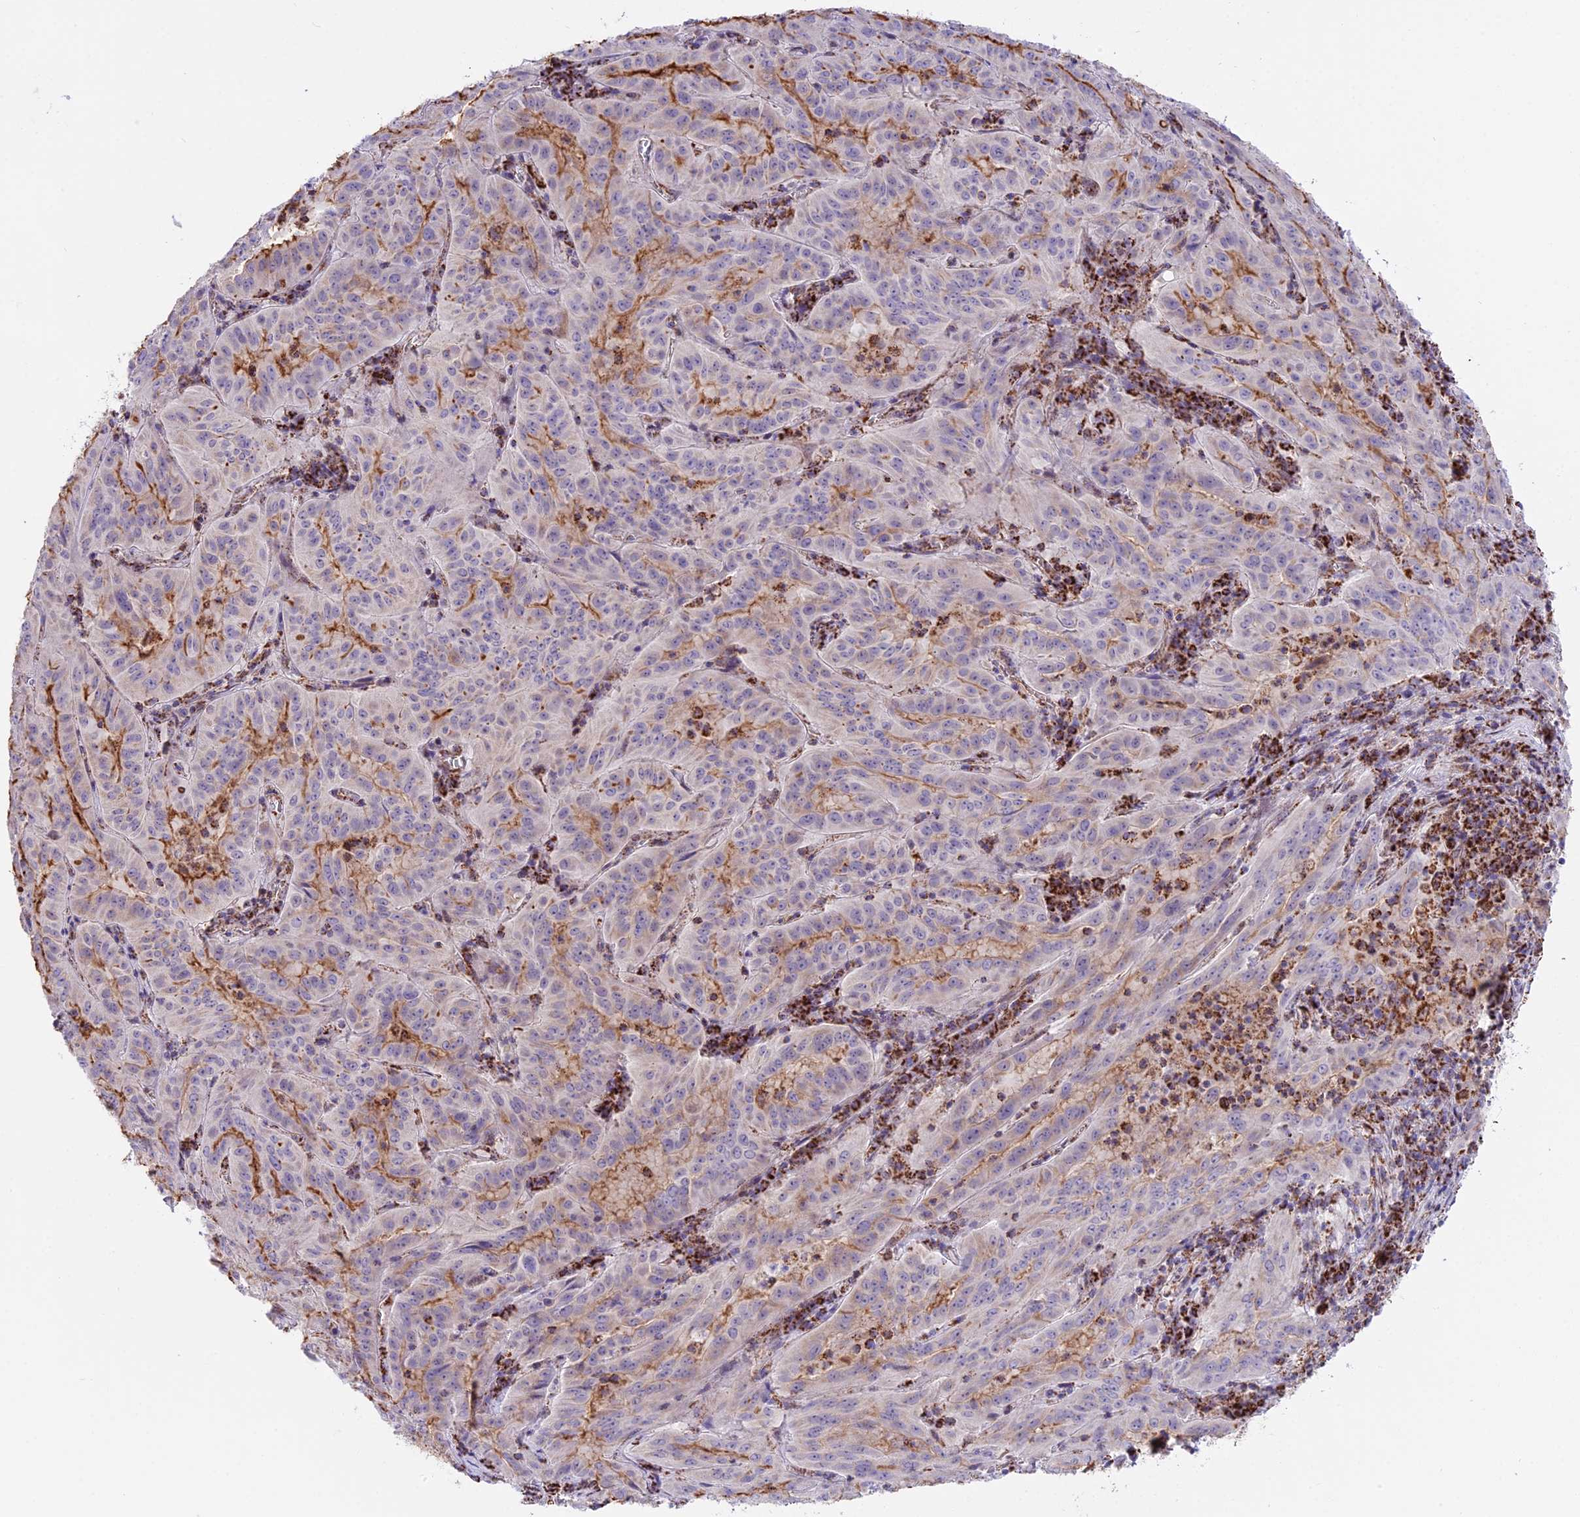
{"staining": {"intensity": "moderate", "quantity": "25%-75%", "location": "cytoplasmic/membranous"}, "tissue": "pancreatic cancer", "cell_type": "Tumor cells", "image_type": "cancer", "snomed": [{"axis": "morphology", "description": "Adenocarcinoma, NOS"}, {"axis": "topography", "description": "Pancreas"}], "caption": "Adenocarcinoma (pancreatic) tissue shows moderate cytoplasmic/membranous expression in about 25%-75% of tumor cells", "gene": "NDUFA8", "patient": {"sex": "male", "age": 63}}